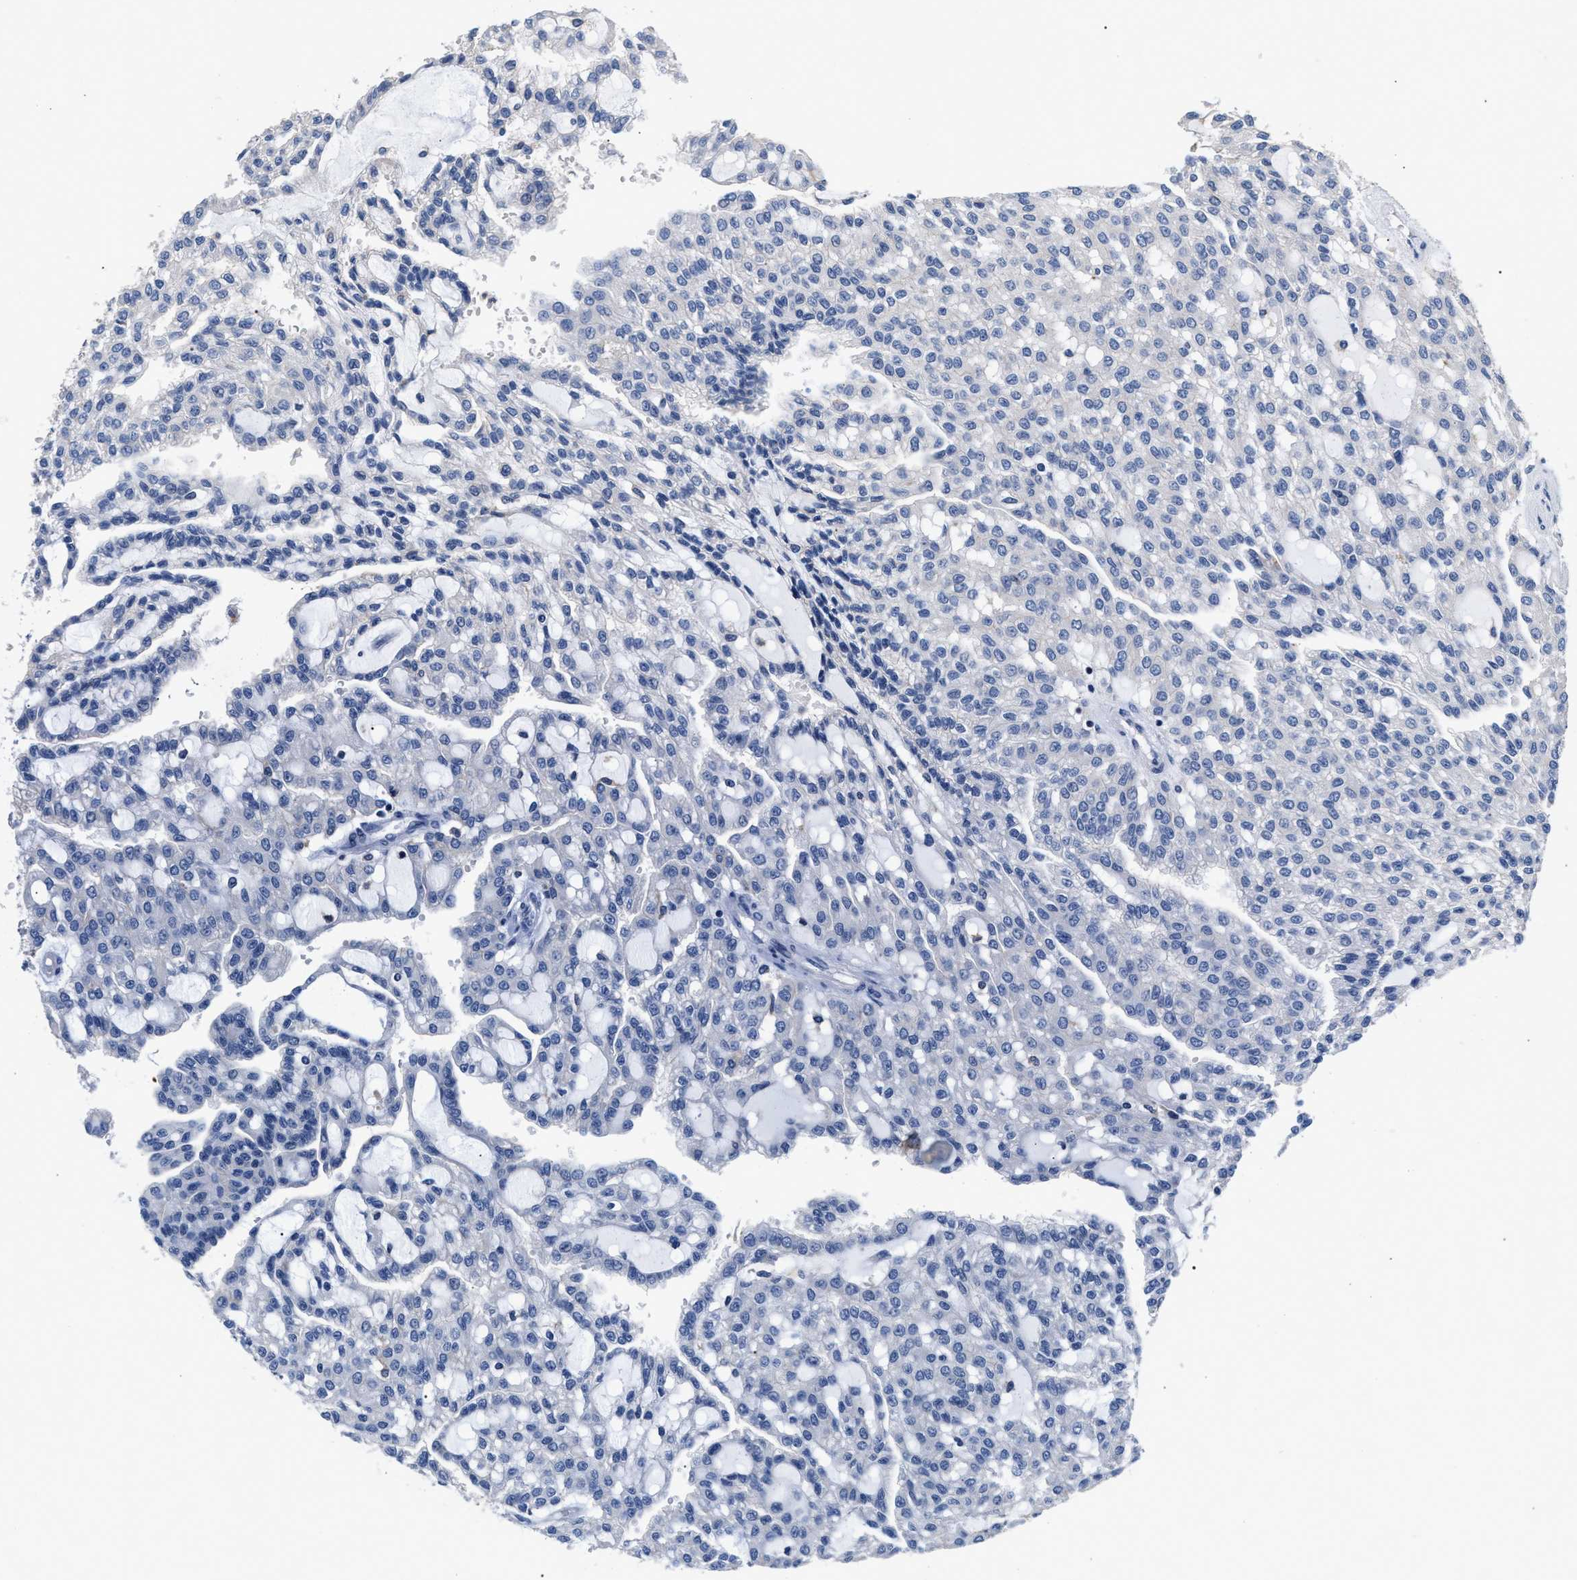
{"staining": {"intensity": "negative", "quantity": "none", "location": "none"}, "tissue": "renal cancer", "cell_type": "Tumor cells", "image_type": "cancer", "snomed": [{"axis": "morphology", "description": "Adenocarcinoma, NOS"}, {"axis": "topography", "description": "Kidney"}], "caption": "DAB (3,3'-diaminobenzidine) immunohistochemical staining of human renal adenocarcinoma displays no significant expression in tumor cells.", "gene": "GNAI3", "patient": {"sex": "male", "age": 63}}